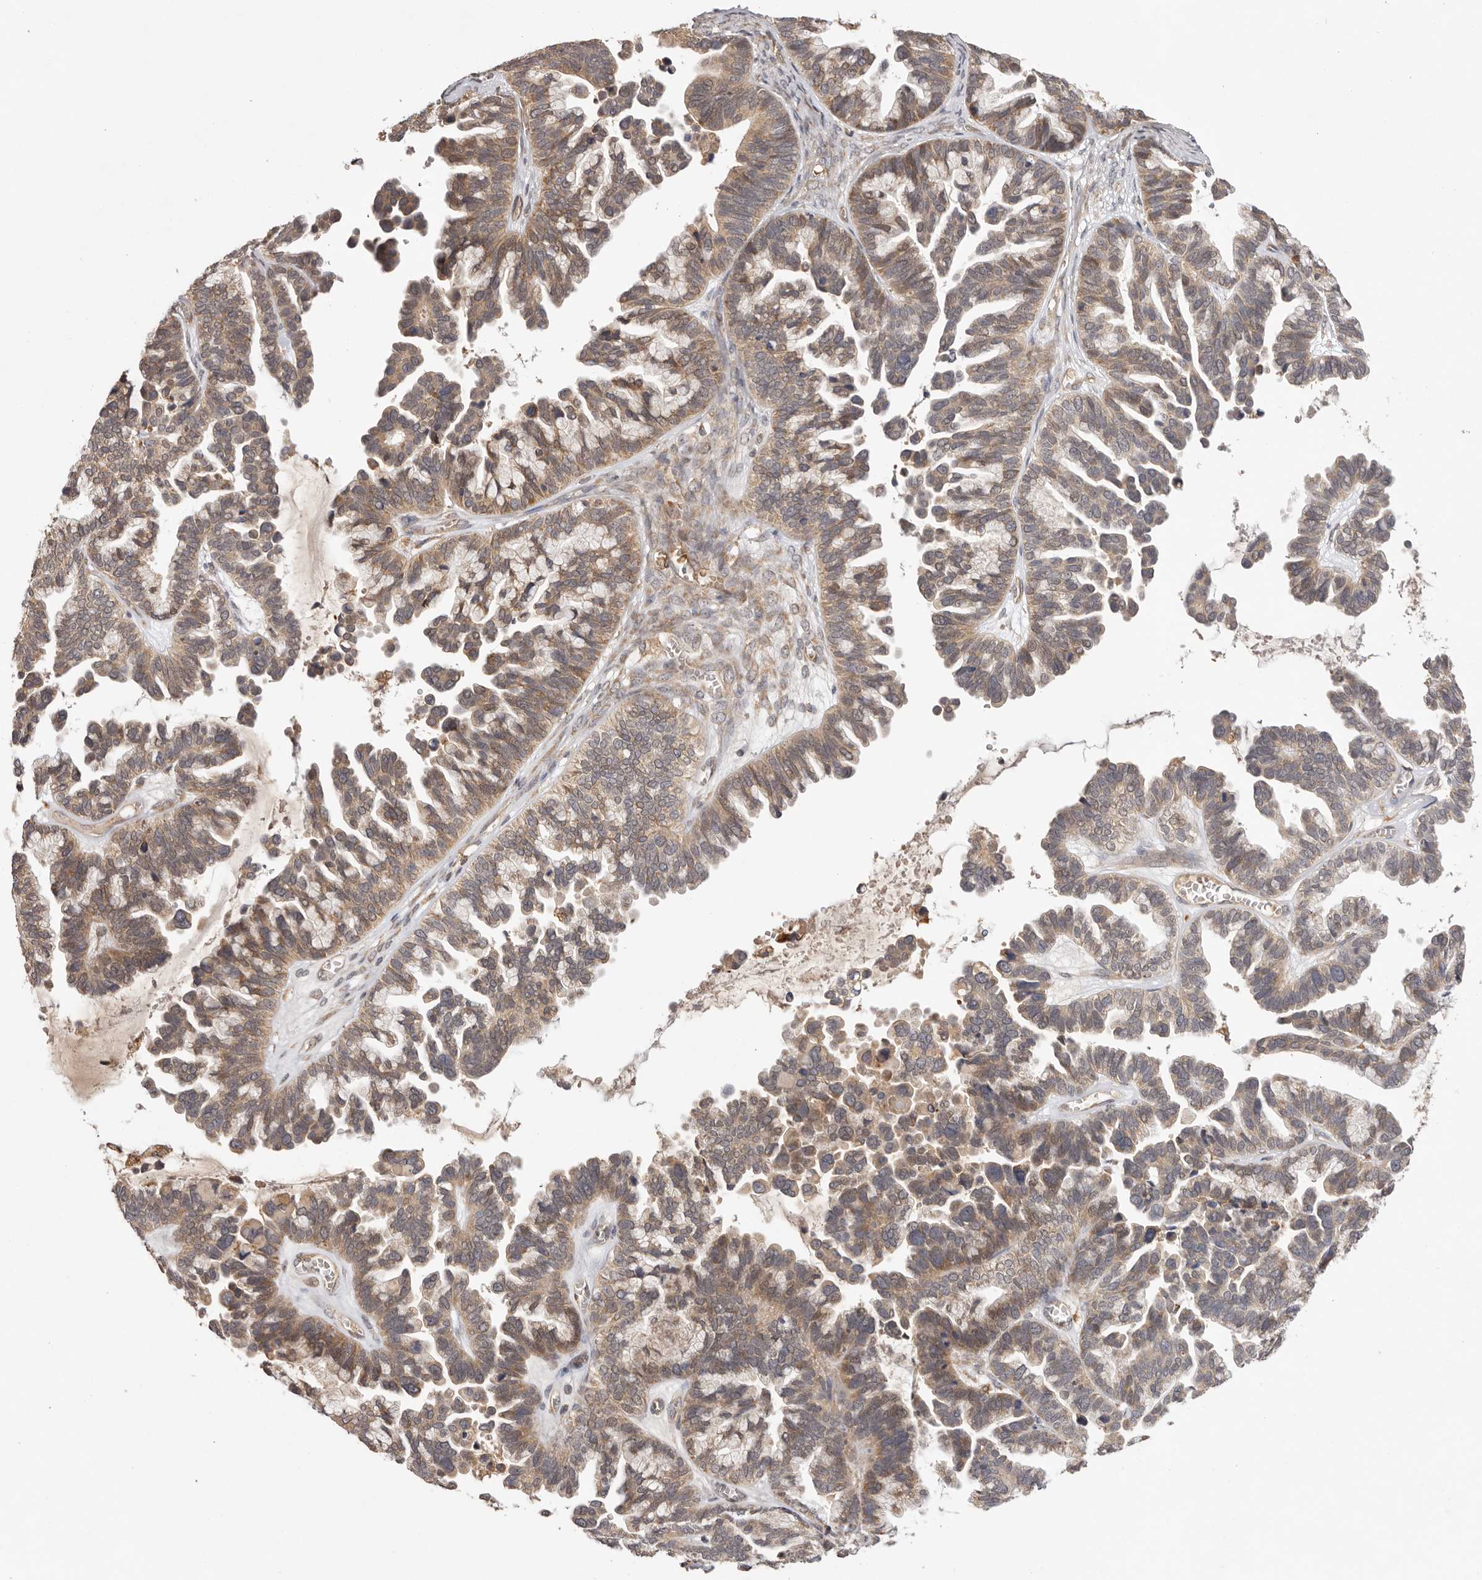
{"staining": {"intensity": "moderate", "quantity": ">75%", "location": "cytoplasmic/membranous"}, "tissue": "ovarian cancer", "cell_type": "Tumor cells", "image_type": "cancer", "snomed": [{"axis": "morphology", "description": "Cystadenocarcinoma, serous, NOS"}, {"axis": "topography", "description": "Ovary"}], "caption": "This is an image of IHC staining of ovarian serous cystadenocarcinoma, which shows moderate positivity in the cytoplasmic/membranous of tumor cells.", "gene": "UBR2", "patient": {"sex": "female", "age": 56}}